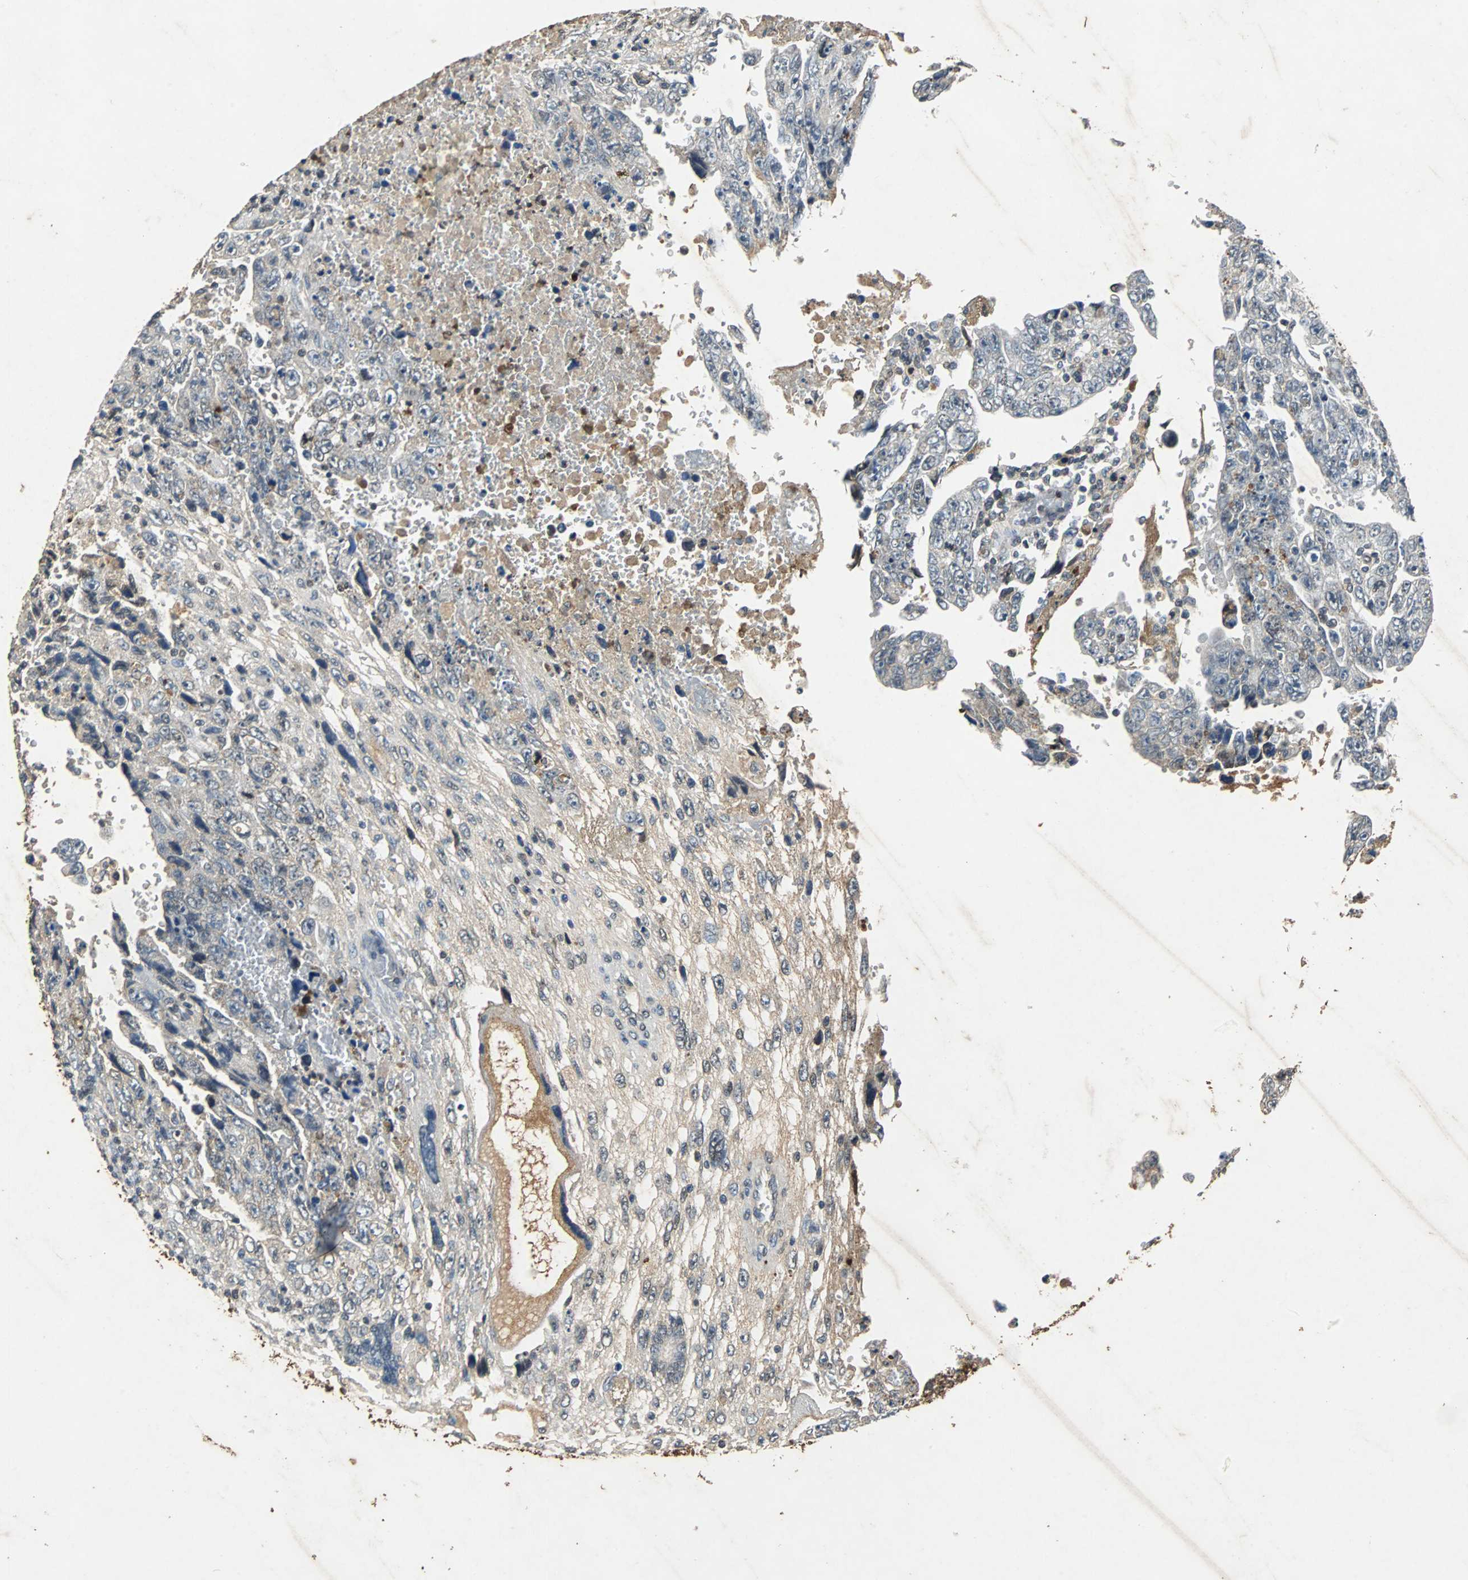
{"staining": {"intensity": "moderate", "quantity": "25%-75%", "location": "cytoplasmic/membranous"}, "tissue": "testis cancer", "cell_type": "Tumor cells", "image_type": "cancer", "snomed": [{"axis": "morphology", "description": "Carcinoma, Embryonal, NOS"}, {"axis": "topography", "description": "Testis"}], "caption": "Immunohistochemistry (DAB (3,3'-diaminobenzidine)) staining of testis cancer demonstrates moderate cytoplasmic/membranous protein expression in approximately 25%-75% of tumor cells.", "gene": "NAA10", "patient": {"sex": "male", "age": 28}}